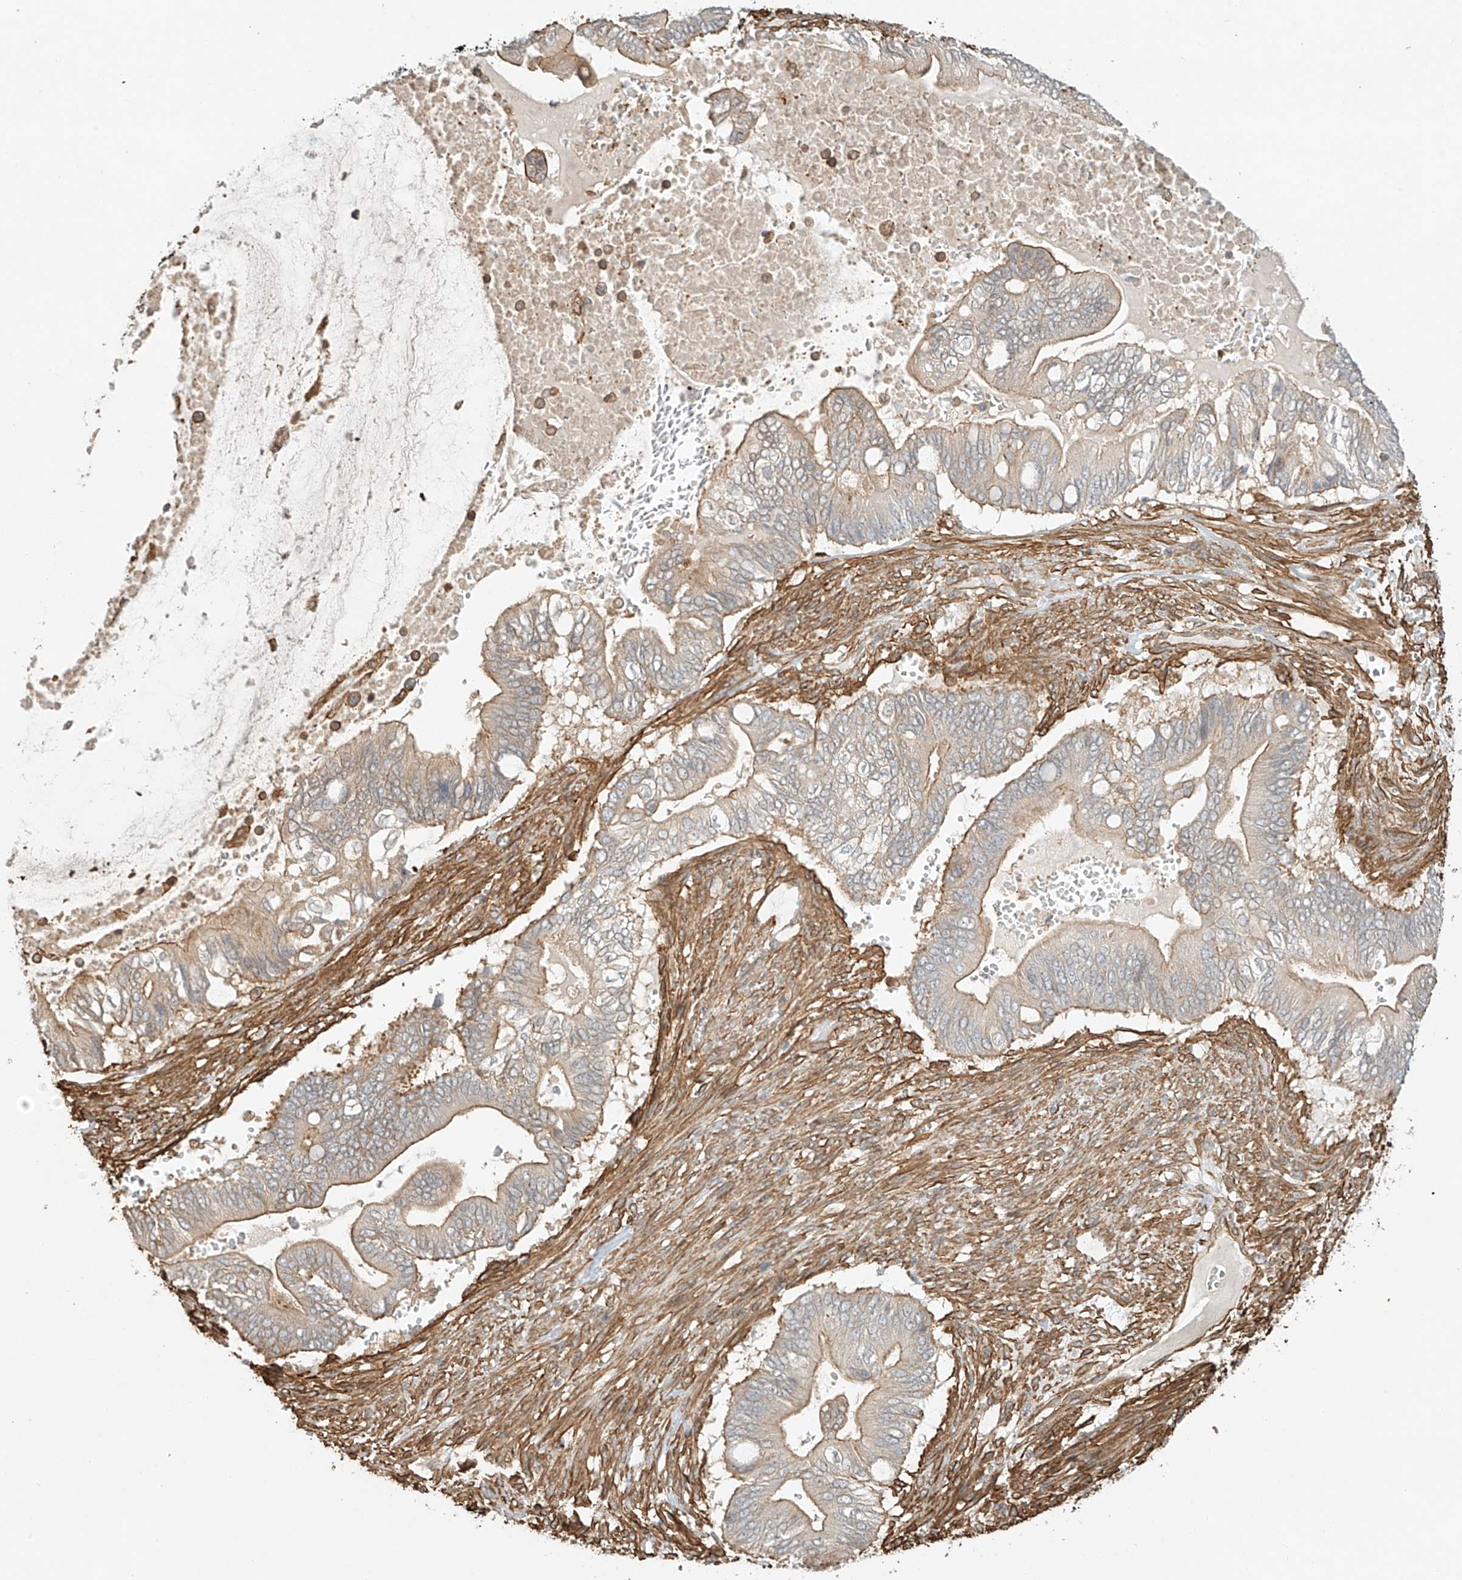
{"staining": {"intensity": "weak", "quantity": "25%-75%", "location": "cytoplasmic/membranous"}, "tissue": "pancreatic cancer", "cell_type": "Tumor cells", "image_type": "cancer", "snomed": [{"axis": "morphology", "description": "Adenocarcinoma, NOS"}, {"axis": "topography", "description": "Pancreas"}], "caption": "About 25%-75% of tumor cells in pancreatic cancer (adenocarcinoma) display weak cytoplasmic/membranous protein expression as visualized by brown immunohistochemical staining.", "gene": "CSMD3", "patient": {"sex": "male", "age": 68}}